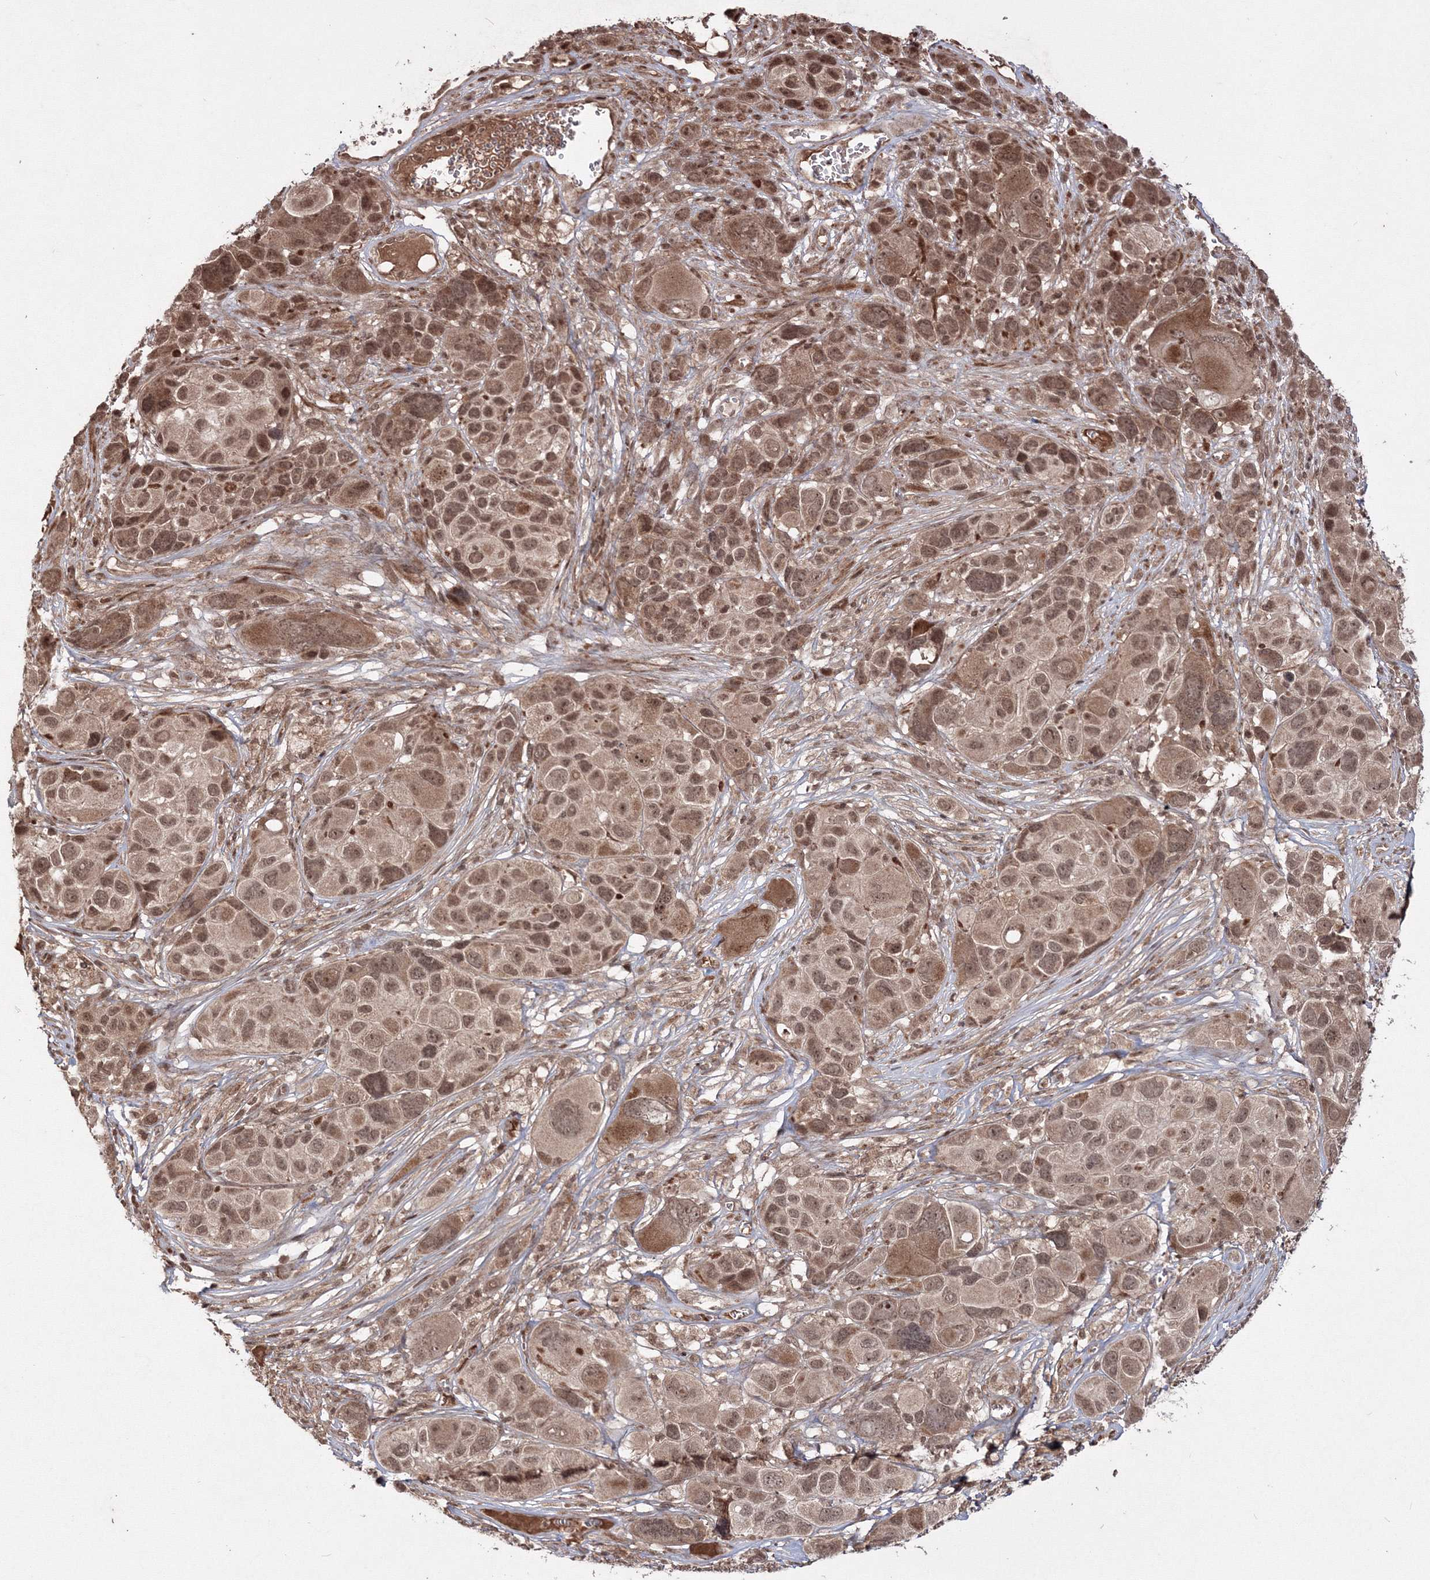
{"staining": {"intensity": "moderate", "quantity": ">75%", "location": "cytoplasmic/membranous,nuclear"}, "tissue": "melanoma", "cell_type": "Tumor cells", "image_type": "cancer", "snomed": [{"axis": "morphology", "description": "Malignant melanoma, NOS"}, {"axis": "topography", "description": "Skin of trunk"}], "caption": "Malignant melanoma stained with a brown dye displays moderate cytoplasmic/membranous and nuclear positive staining in approximately >75% of tumor cells.", "gene": "PEX13", "patient": {"sex": "male", "age": 71}}